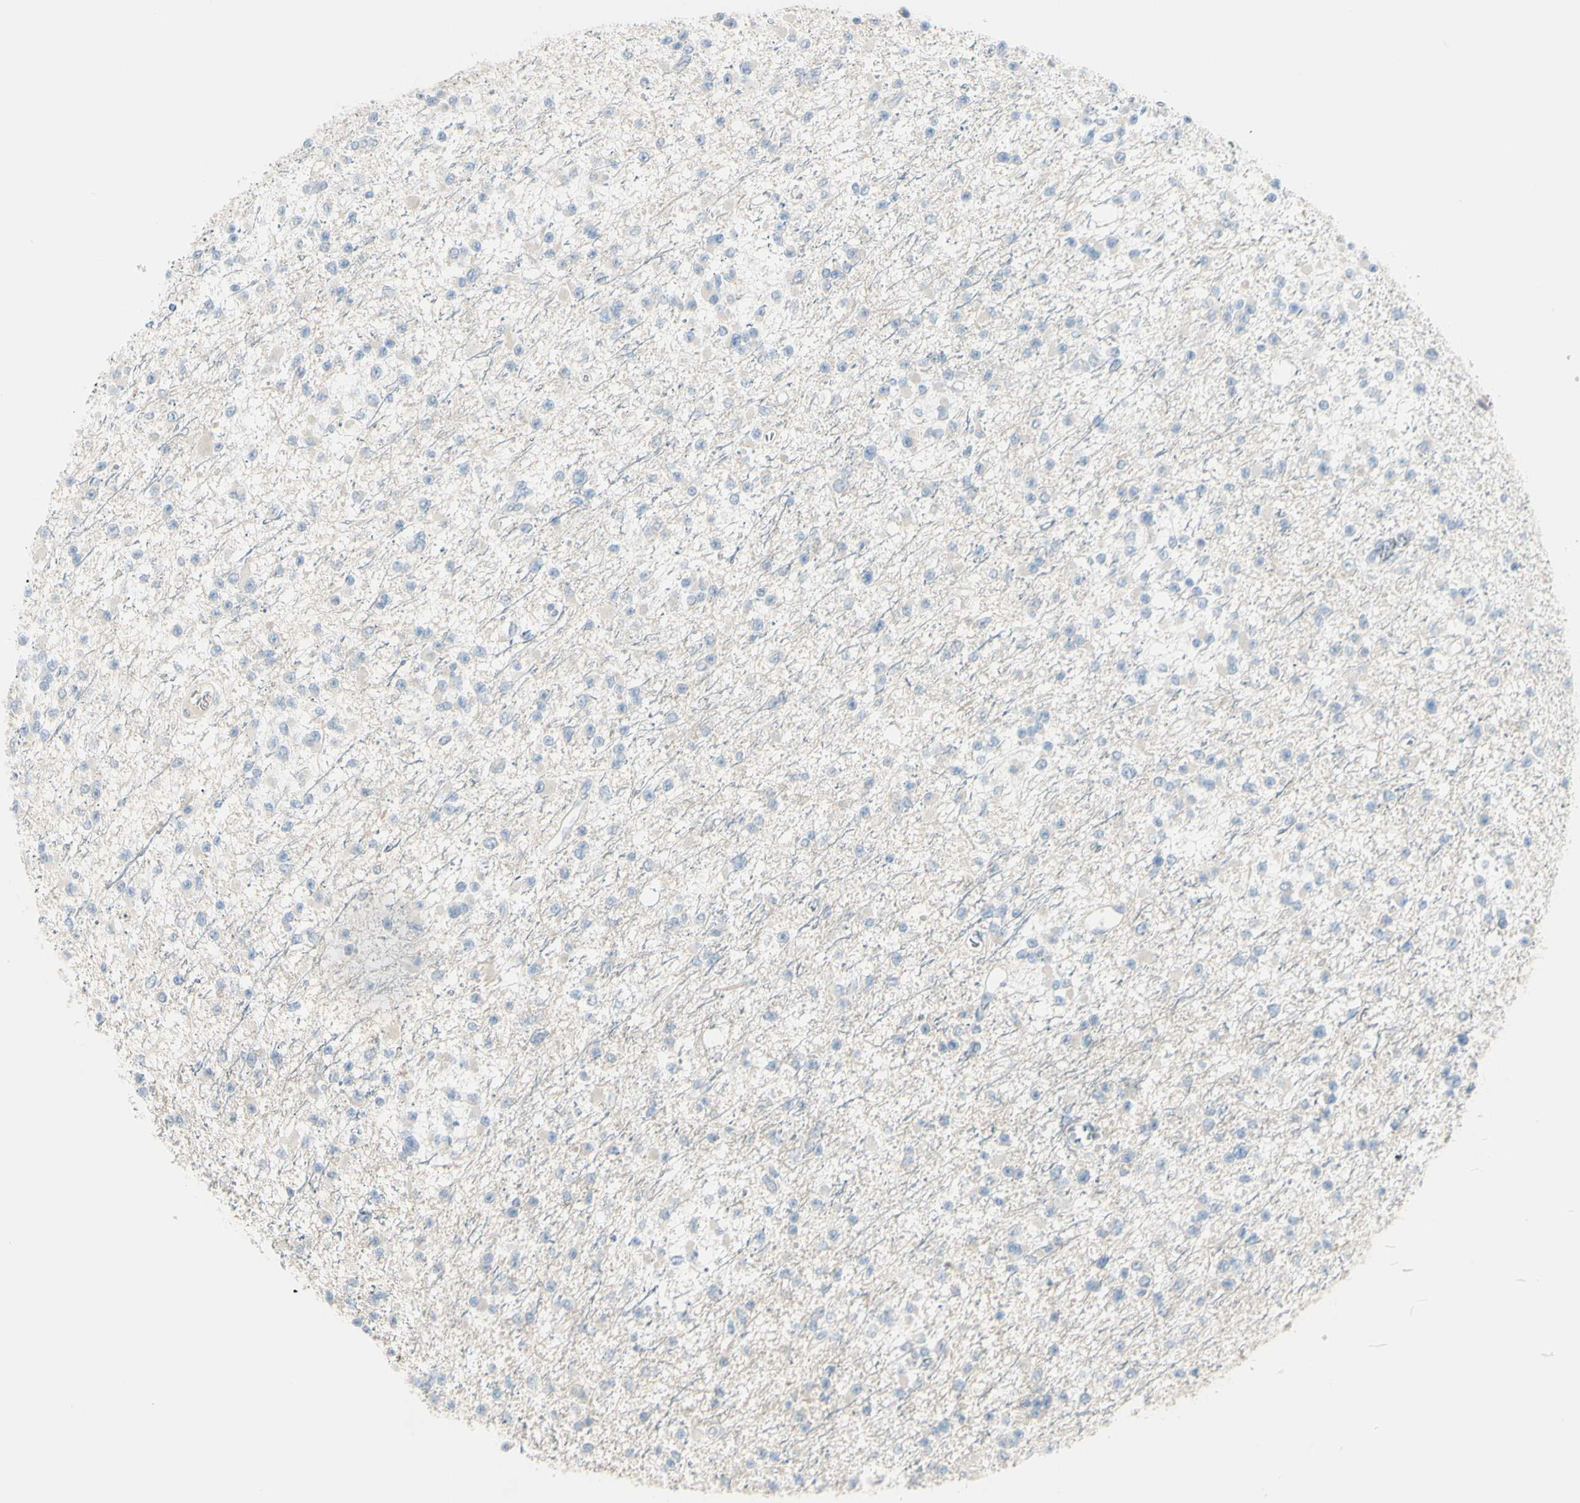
{"staining": {"intensity": "negative", "quantity": "none", "location": "none"}, "tissue": "glioma", "cell_type": "Tumor cells", "image_type": "cancer", "snomed": [{"axis": "morphology", "description": "Glioma, malignant, Low grade"}, {"axis": "topography", "description": "Brain"}], "caption": "The photomicrograph demonstrates no staining of tumor cells in low-grade glioma (malignant).", "gene": "LRRK1", "patient": {"sex": "female", "age": 22}}